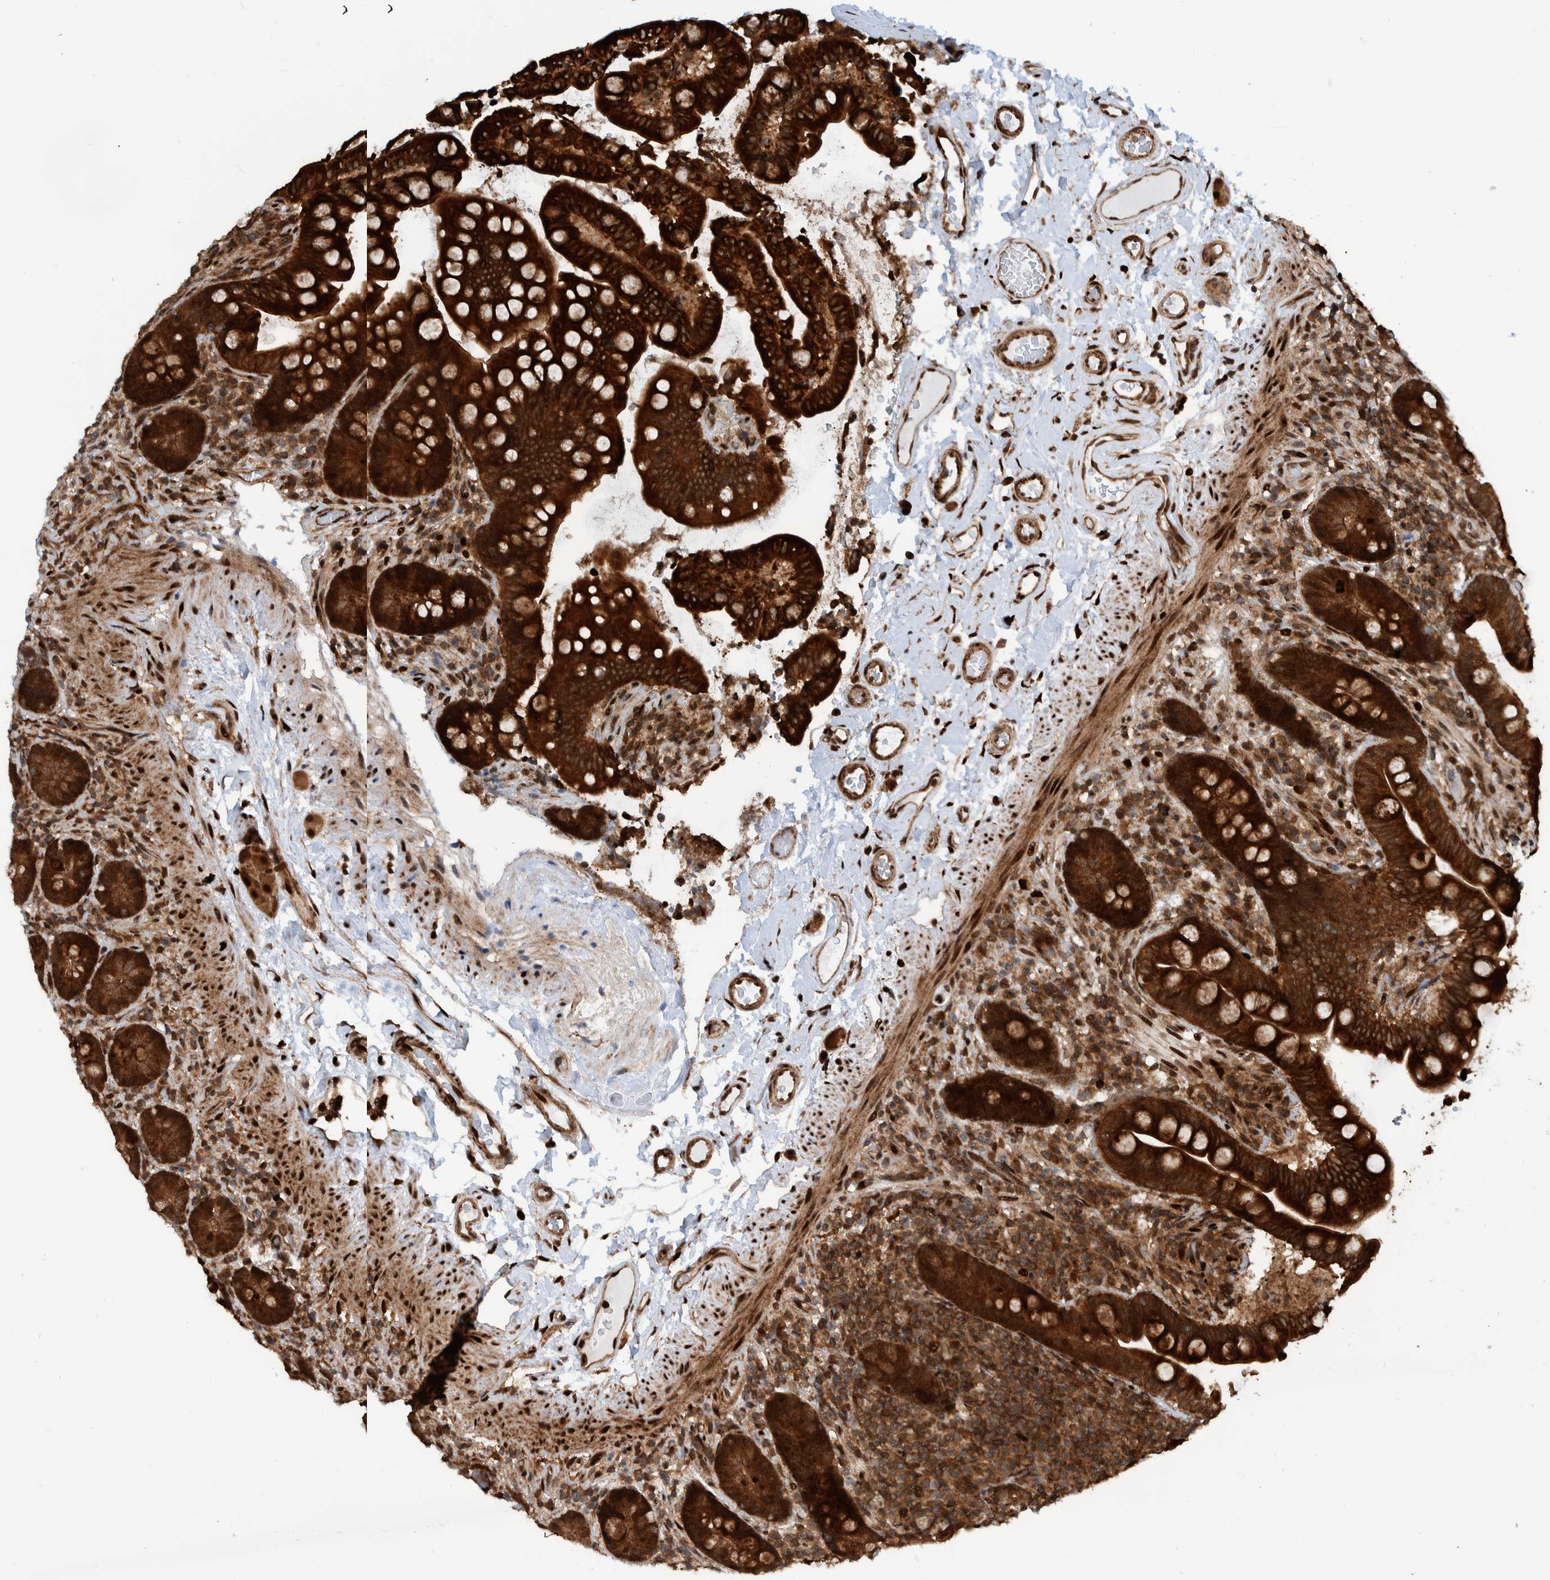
{"staining": {"intensity": "strong", "quantity": ">75%", "location": "cytoplasmic/membranous,nuclear"}, "tissue": "colon", "cell_type": "Endothelial cells", "image_type": "normal", "snomed": [{"axis": "morphology", "description": "Normal tissue, NOS"}, {"axis": "topography", "description": "Smooth muscle"}, {"axis": "topography", "description": "Colon"}], "caption": "Protein staining exhibits strong cytoplasmic/membranous,nuclear expression in approximately >75% of endothelial cells in normal colon.", "gene": "ZNF366", "patient": {"sex": "male", "age": 73}}